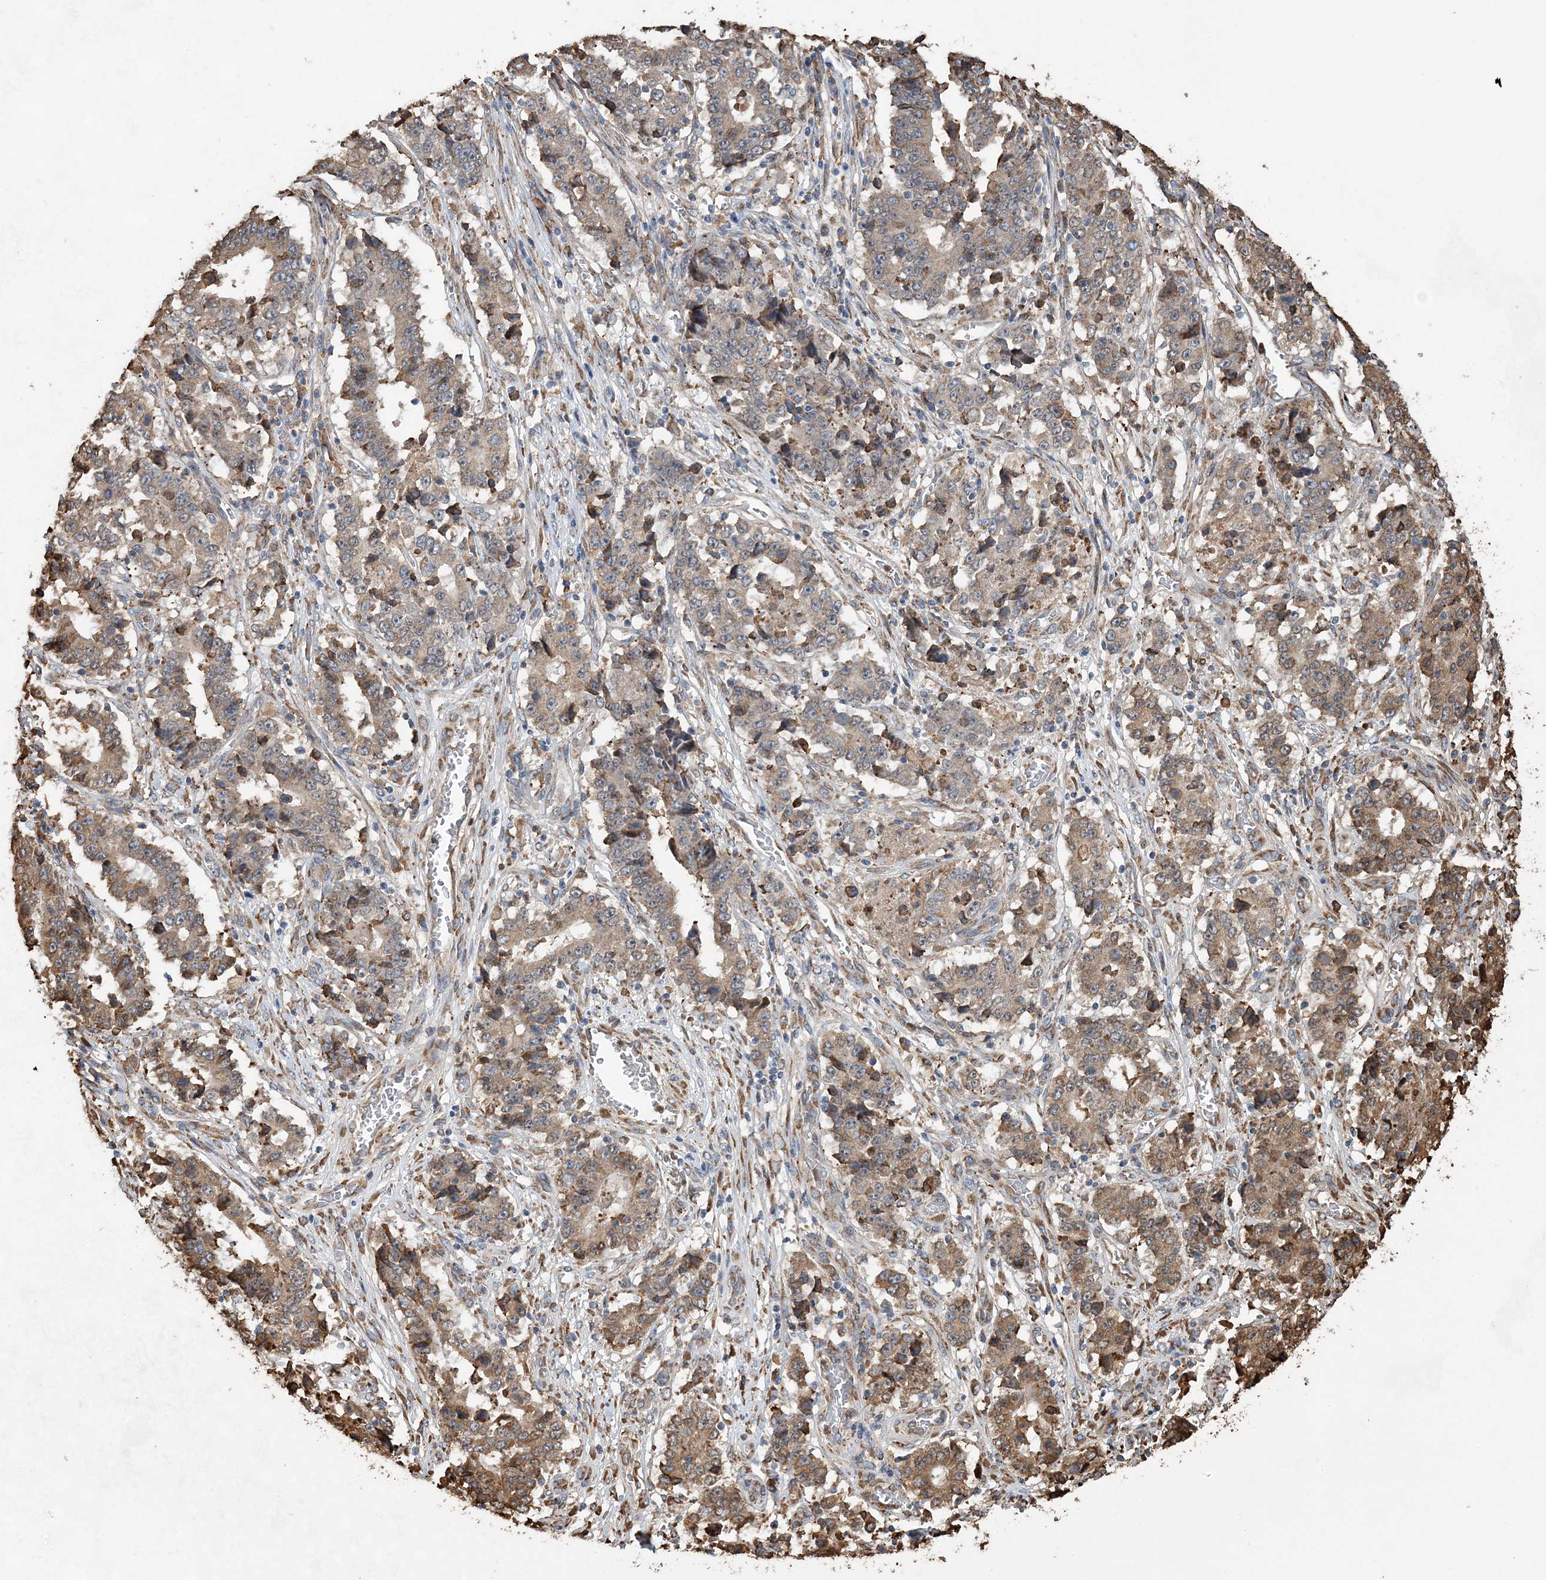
{"staining": {"intensity": "moderate", "quantity": ">75%", "location": "cytoplasmic/membranous"}, "tissue": "stomach cancer", "cell_type": "Tumor cells", "image_type": "cancer", "snomed": [{"axis": "morphology", "description": "Adenocarcinoma, NOS"}, {"axis": "topography", "description": "Stomach"}], "caption": "Immunohistochemical staining of stomach cancer (adenocarcinoma) exhibits medium levels of moderate cytoplasmic/membranous positivity in approximately >75% of tumor cells. (Stains: DAB in brown, nuclei in blue, Microscopy: brightfield microscopy at high magnification).", "gene": "WDR12", "patient": {"sex": "male", "age": 59}}